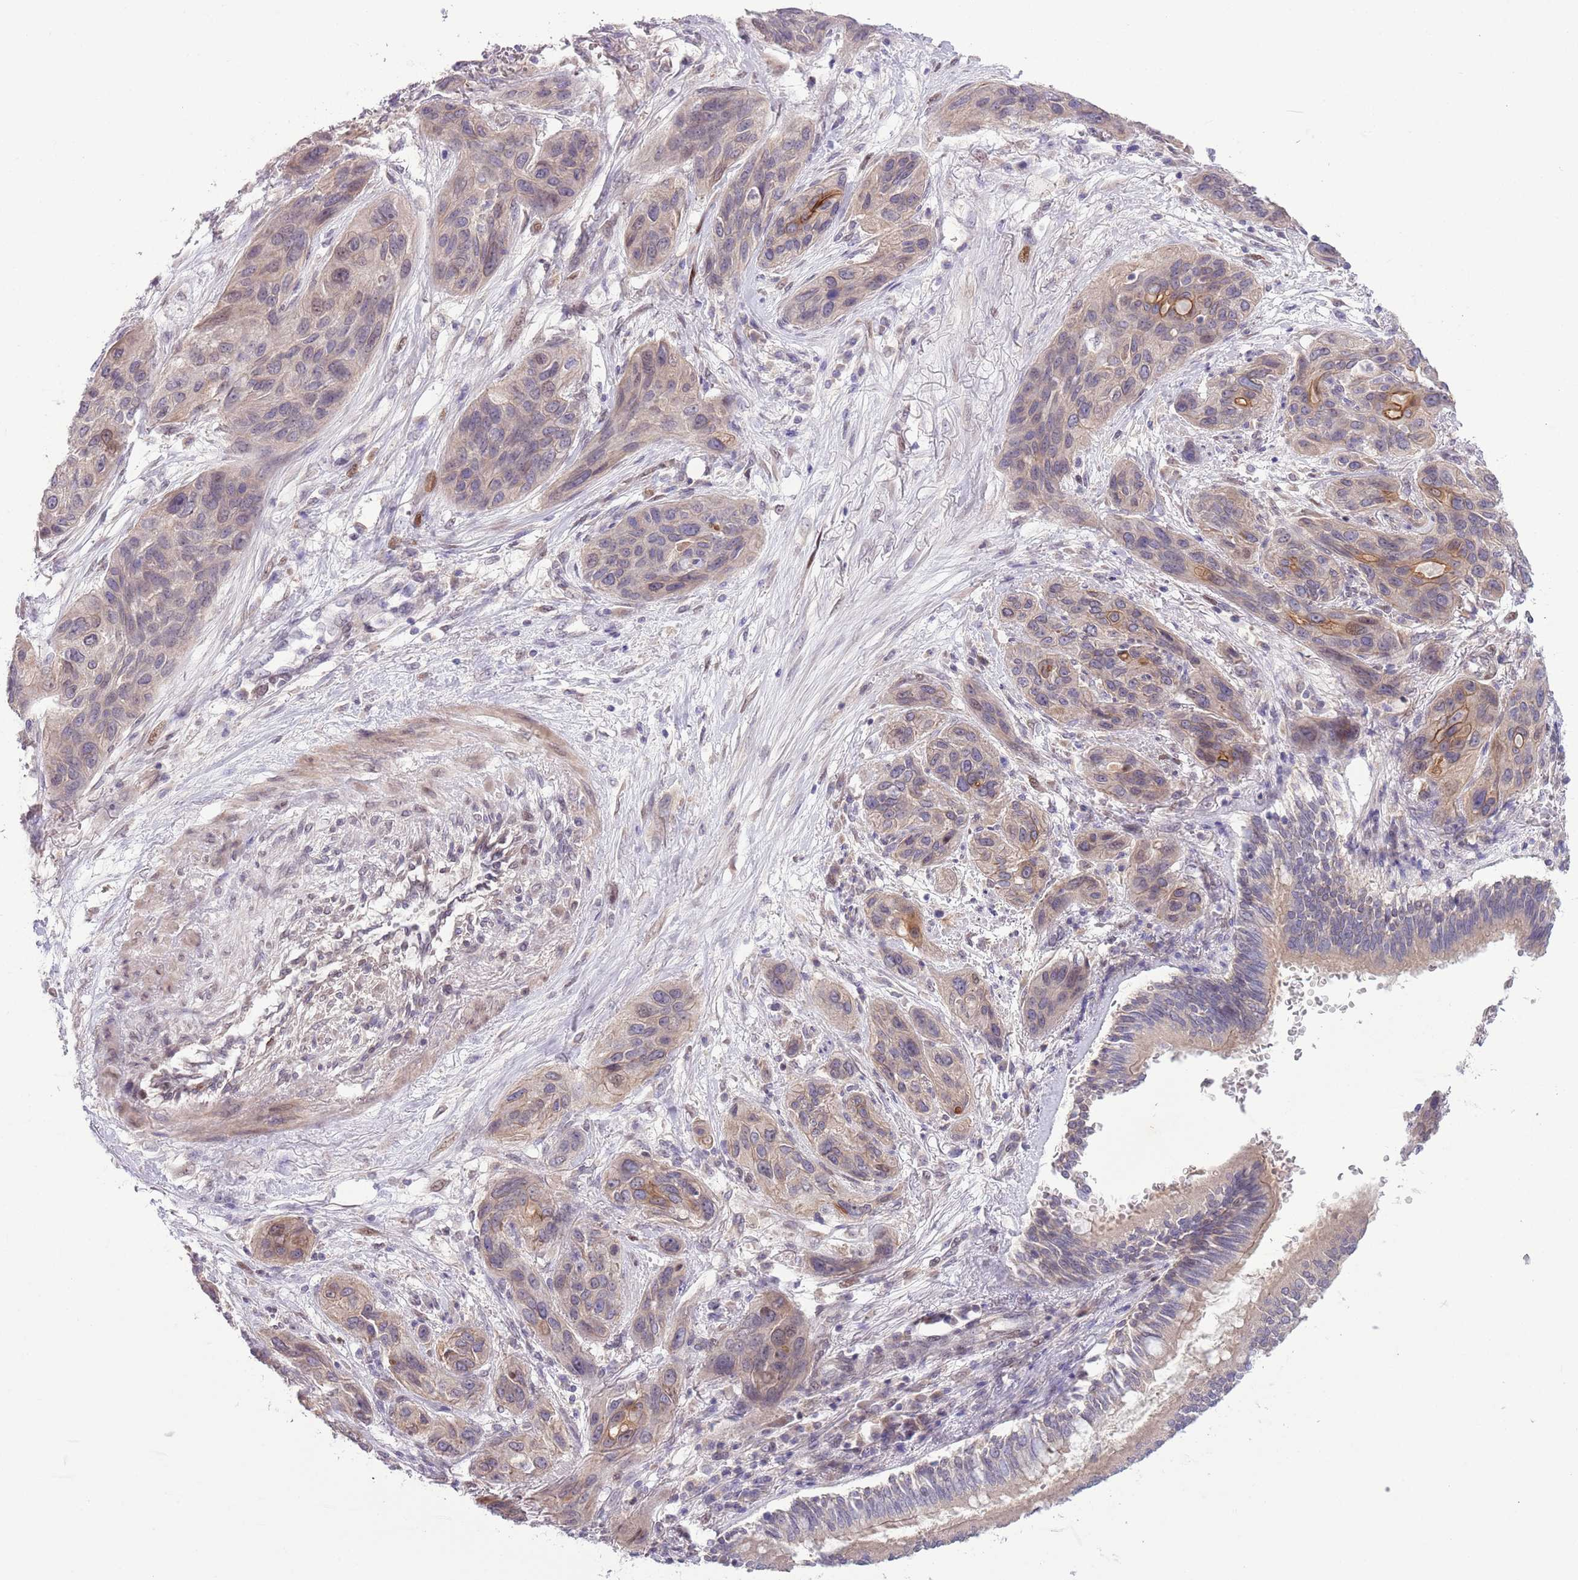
{"staining": {"intensity": "weak", "quantity": "<25%", "location": "cytoplasmic/membranous,nuclear"}, "tissue": "lung cancer", "cell_type": "Tumor cells", "image_type": "cancer", "snomed": [{"axis": "morphology", "description": "Squamous cell carcinoma, NOS"}, {"axis": "topography", "description": "Lung"}], "caption": "Human lung cancer stained for a protein using immunohistochemistry exhibits no expression in tumor cells.", "gene": "CCND2", "patient": {"sex": "female", "age": 70}}